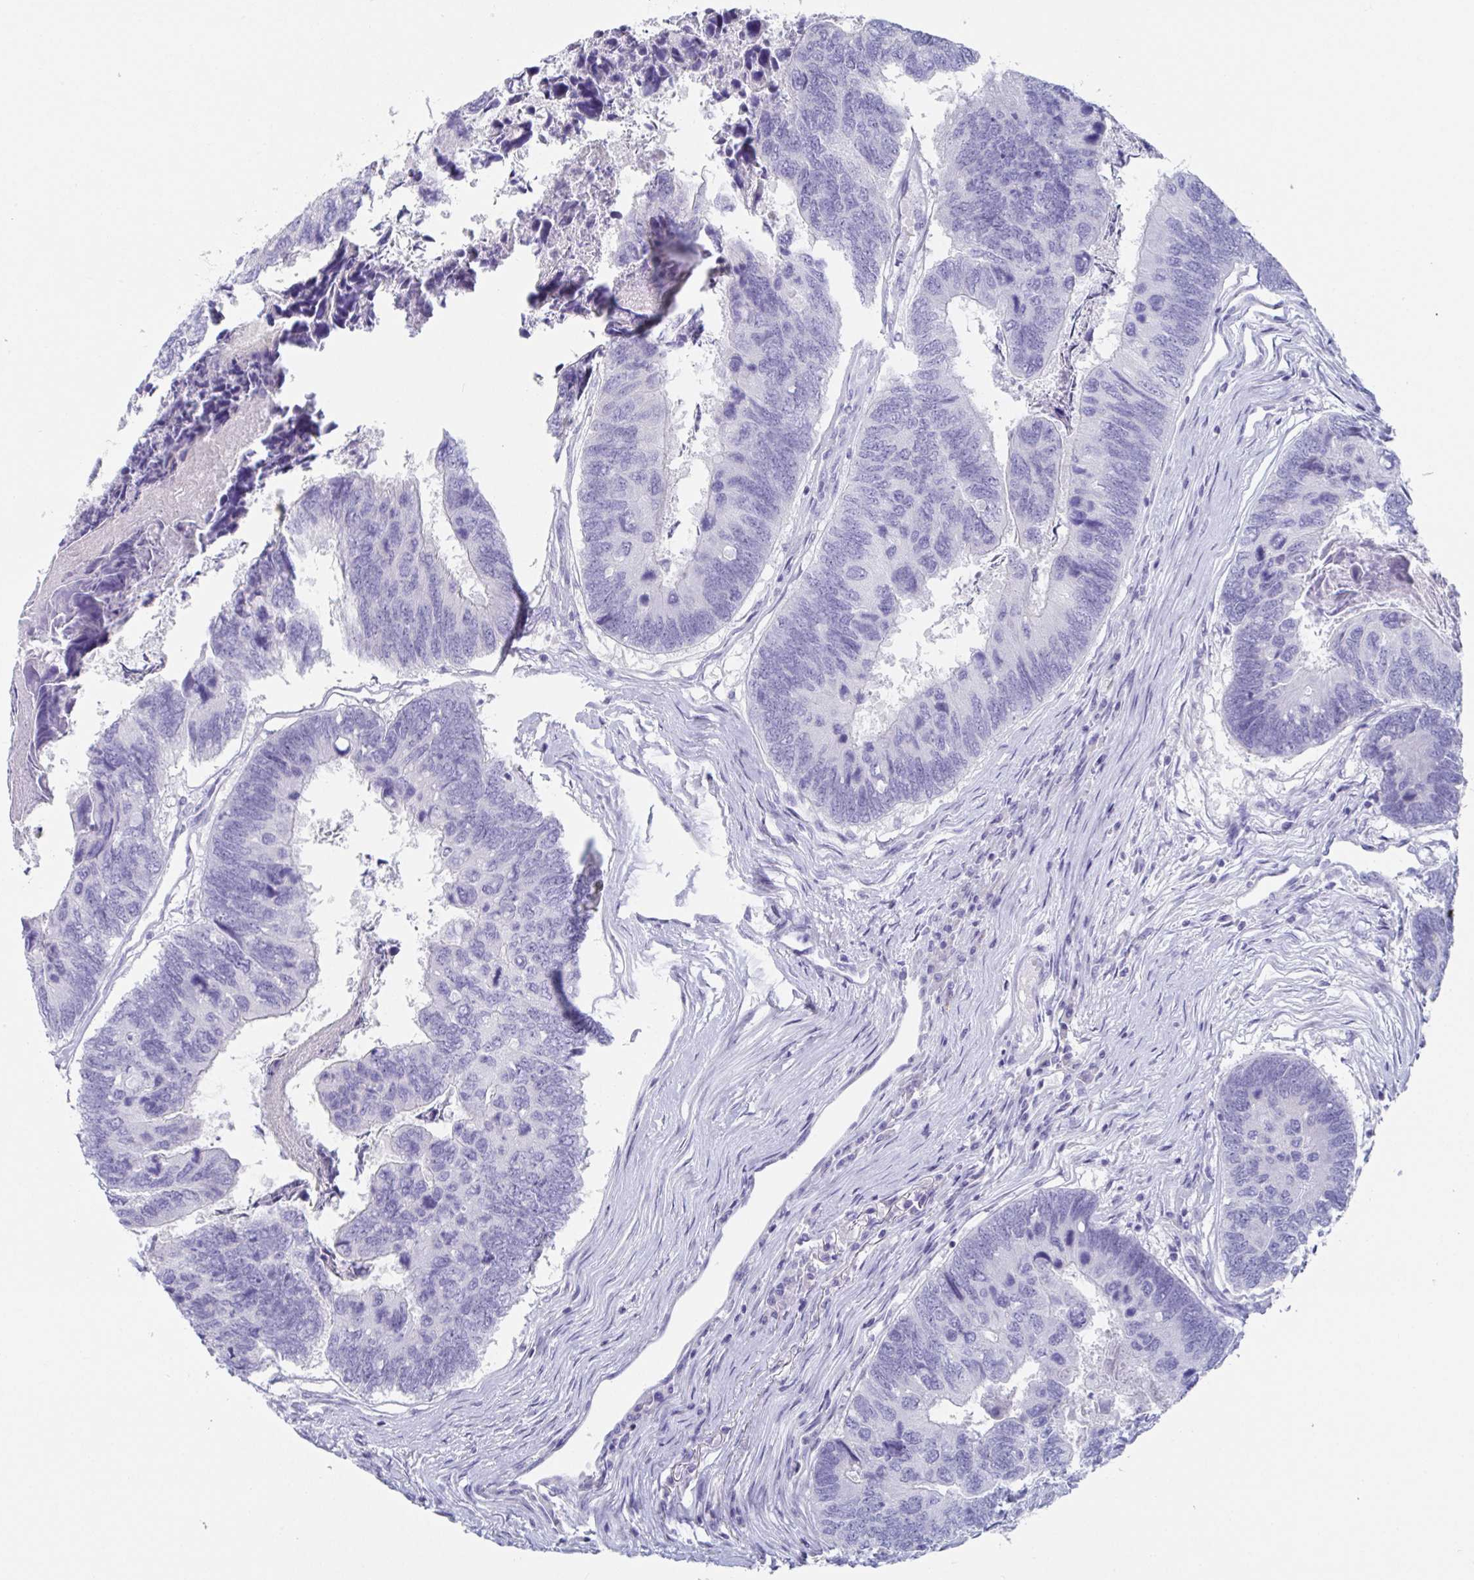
{"staining": {"intensity": "negative", "quantity": "none", "location": "none"}, "tissue": "colorectal cancer", "cell_type": "Tumor cells", "image_type": "cancer", "snomed": [{"axis": "morphology", "description": "Adenocarcinoma, NOS"}, {"axis": "topography", "description": "Colon"}], "caption": "Photomicrograph shows no protein expression in tumor cells of colorectal adenocarcinoma tissue.", "gene": "PLA2G1B", "patient": {"sex": "female", "age": 67}}